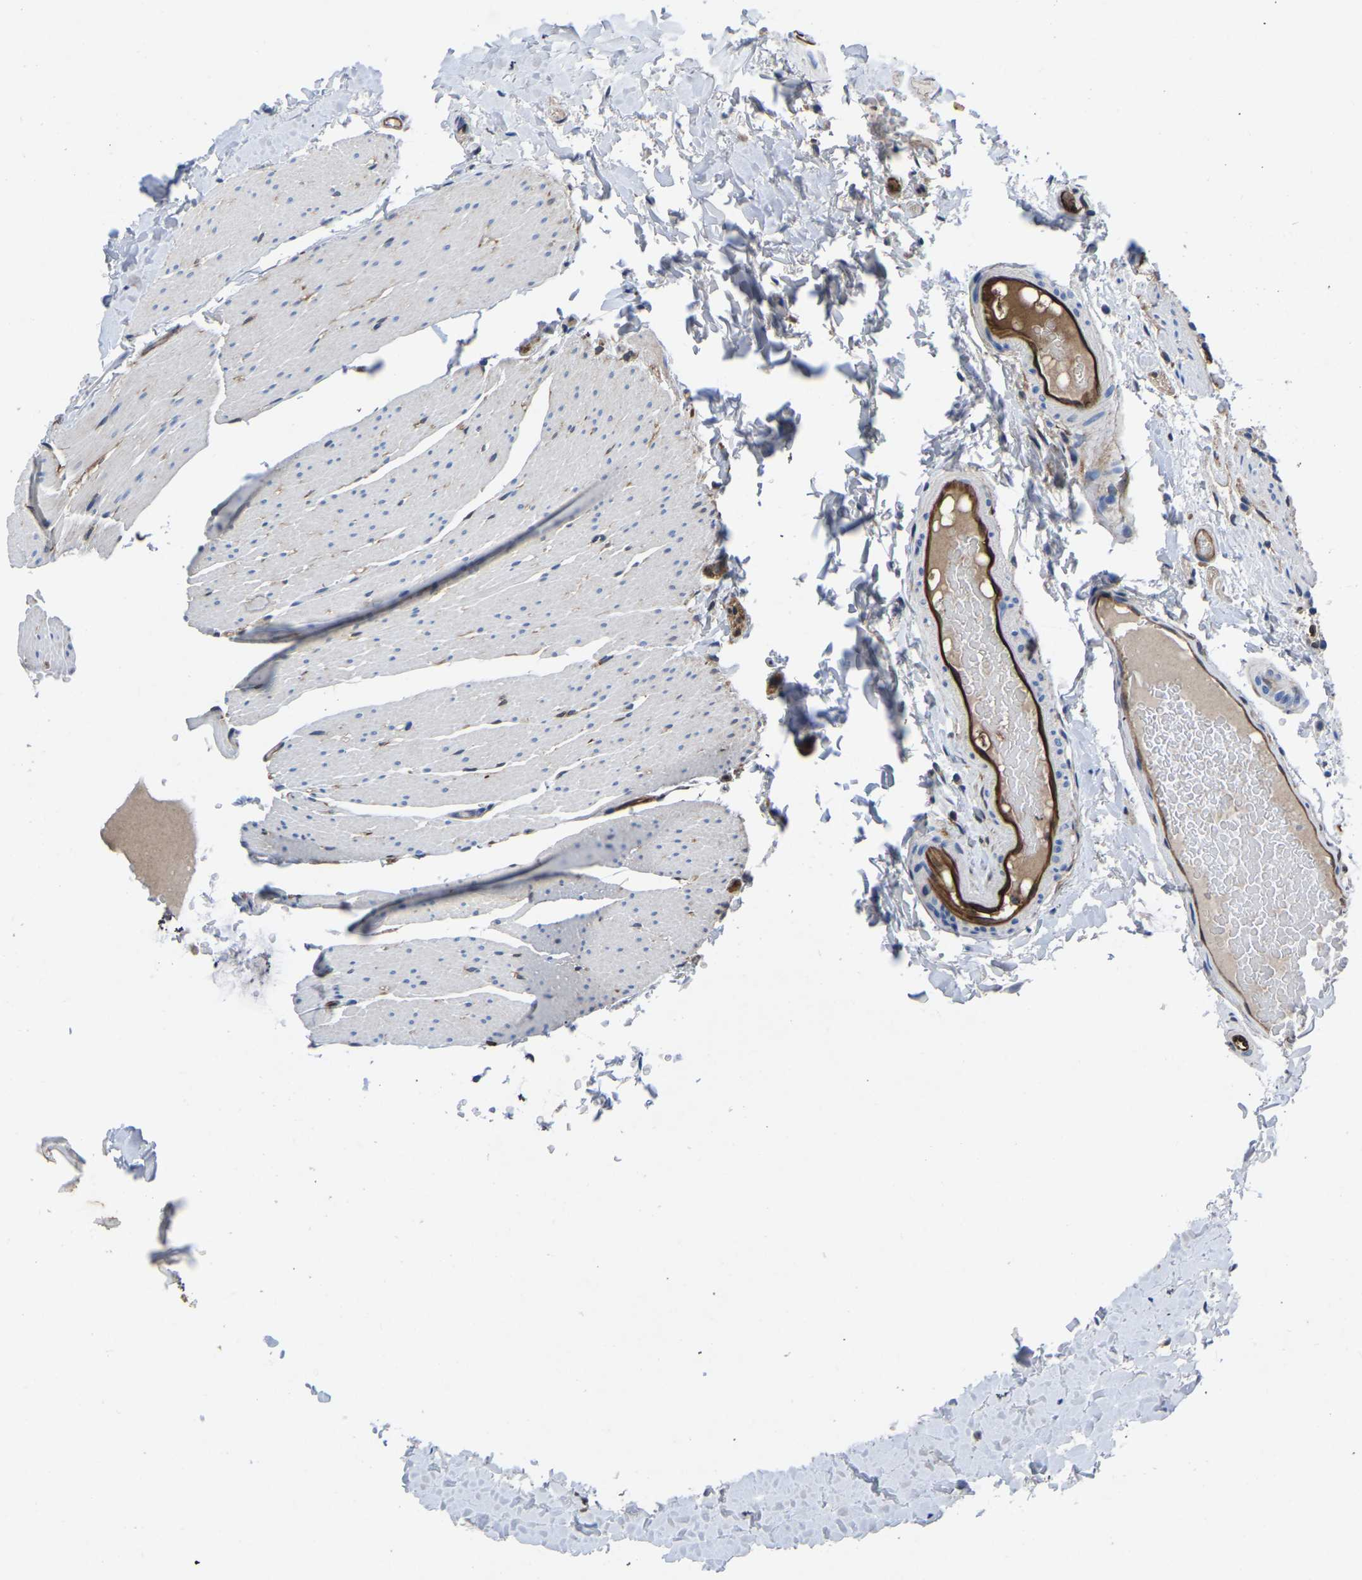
{"staining": {"intensity": "strong", "quantity": ">75%", "location": "cytoplasmic/membranous"}, "tissue": "colon", "cell_type": "Endothelial cells", "image_type": "normal", "snomed": [{"axis": "morphology", "description": "Normal tissue, NOS"}, {"axis": "topography", "description": "Colon"}], "caption": "A high amount of strong cytoplasmic/membranous expression is appreciated in about >75% of endothelial cells in normal colon. The protein of interest is stained brown, and the nuclei are stained in blue (DAB IHC with brightfield microscopy, high magnification).", "gene": "ATG2B", "patient": {"sex": "female", "age": 56}}